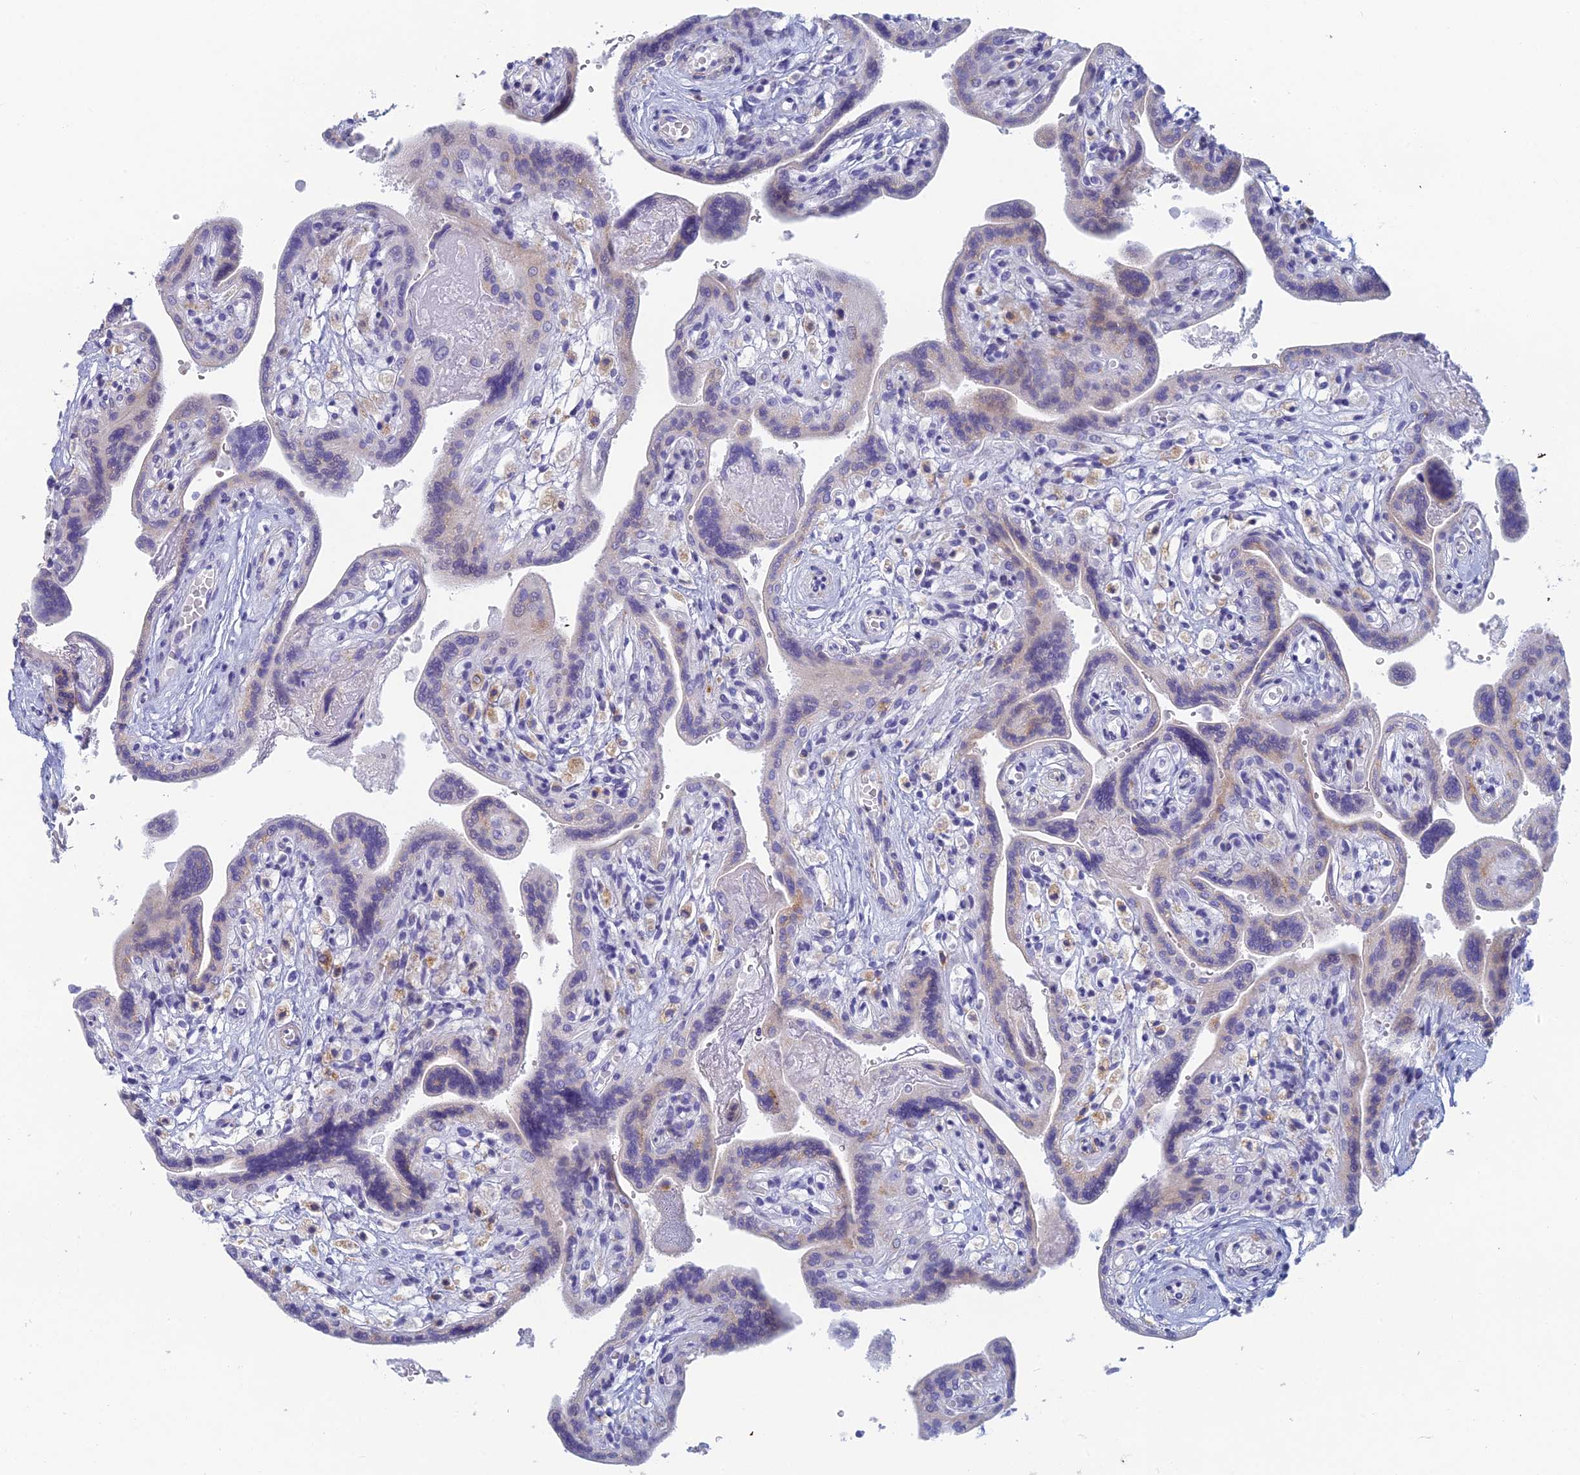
{"staining": {"intensity": "negative", "quantity": "none", "location": "none"}, "tissue": "placenta", "cell_type": "Trophoblastic cells", "image_type": "normal", "snomed": [{"axis": "morphology", "description": "Normal tissue, NOS"}, {"axis": "topography", "description": "Placenta"}], "caption": "Immunohistochemistry of normal placenta demonstrates no positivity in trophoblastic cells.", "gene": "FERD3L", "patient": {"sex": "female", "age": 37}}